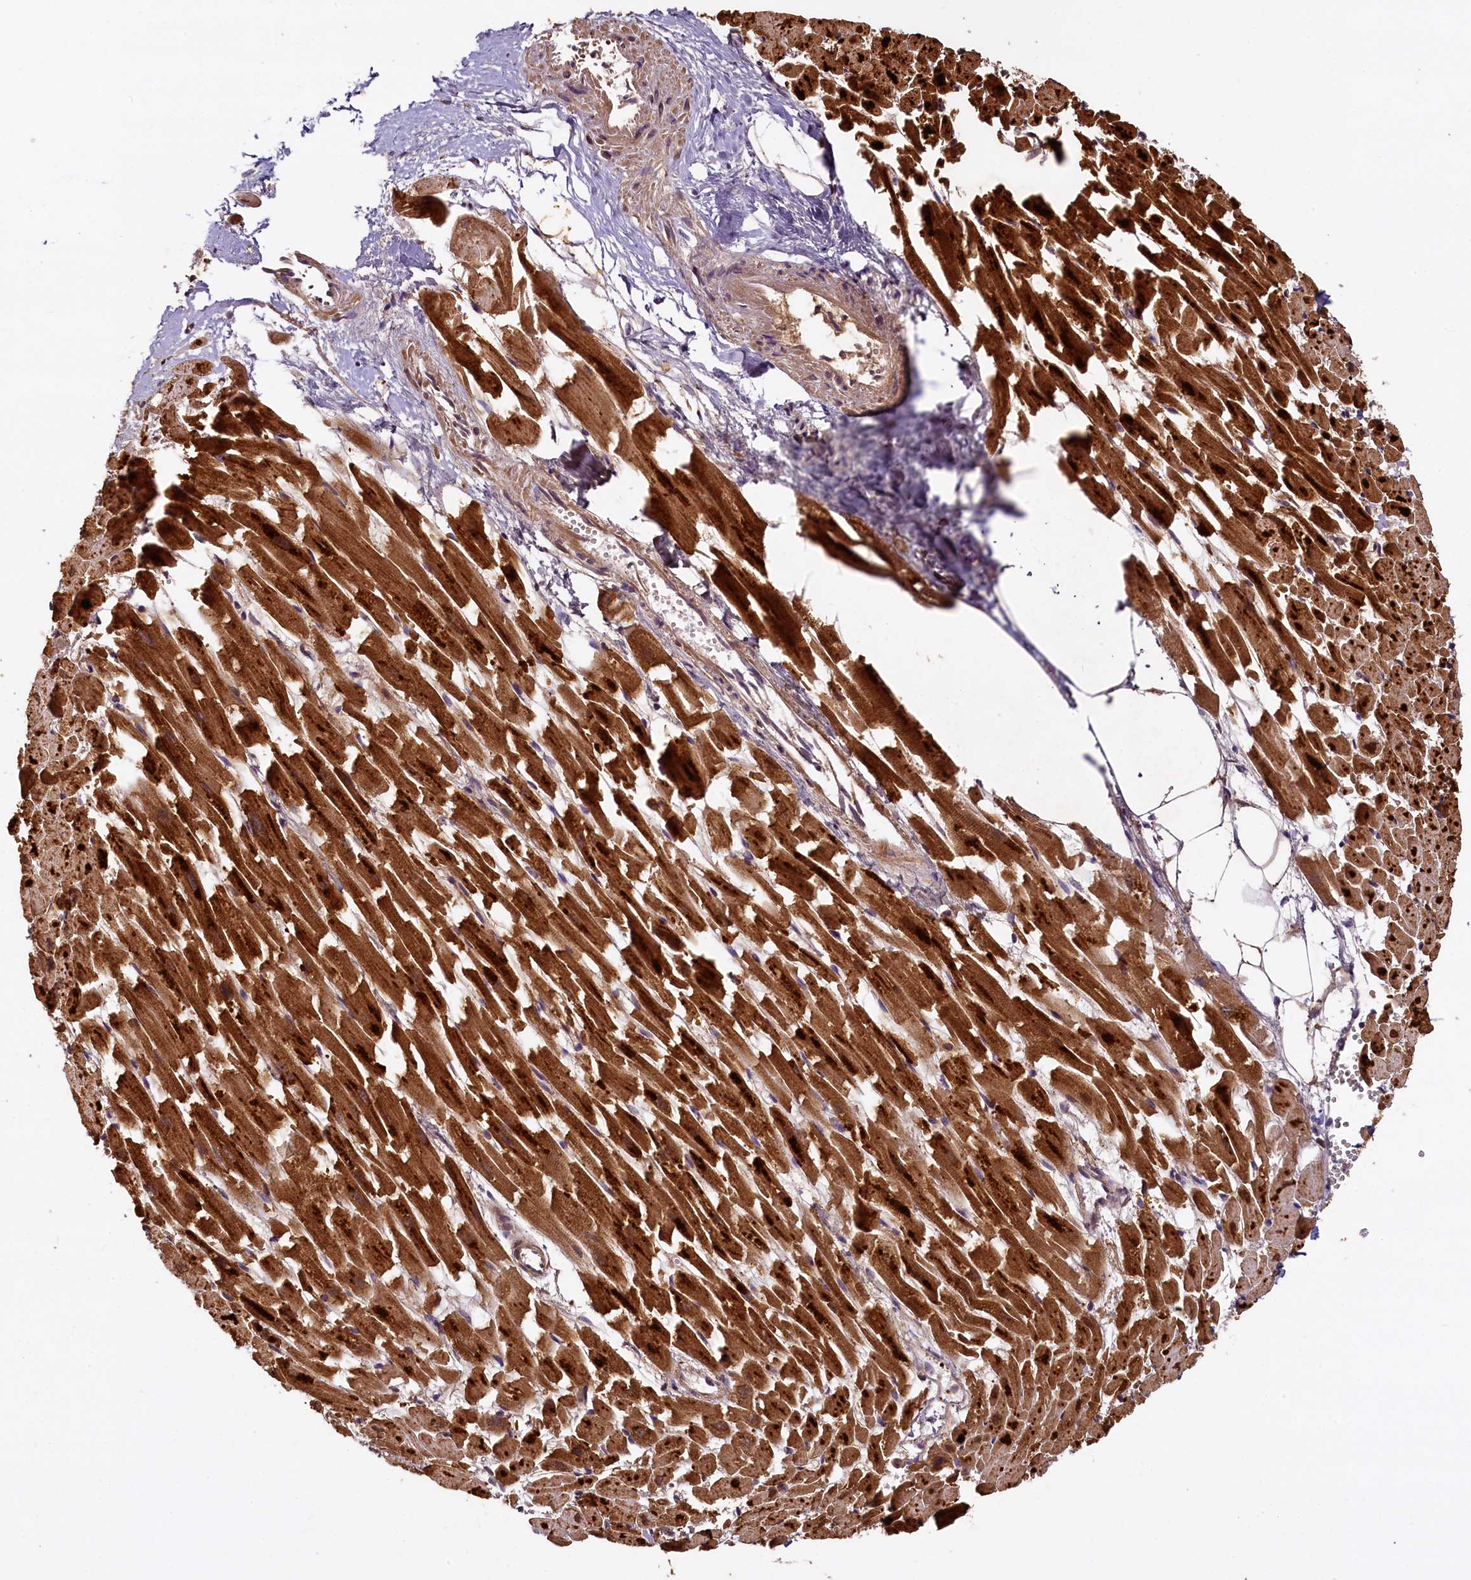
{"staining": {"intensity": "strong", "quantity": ">75%", "location": "cytoplasmic/membranous"}, "tissue": "heart muscle", "cell_type": "Cardiomyocytes", "image_type": "normal", "snomed": [{"axis": "morphology", "description": "Normal tissue, NOS"}, {"axis": "topography", "description": "Heart"}], "caption": "This micrograph shows IHC staining of normal human heart muscle, with high strong cytoplasmic/membranous staining in approximately >75% of cardiomyocytes.", "gene": "COQ9", "patient": {"sex": "female", "age": 64}}